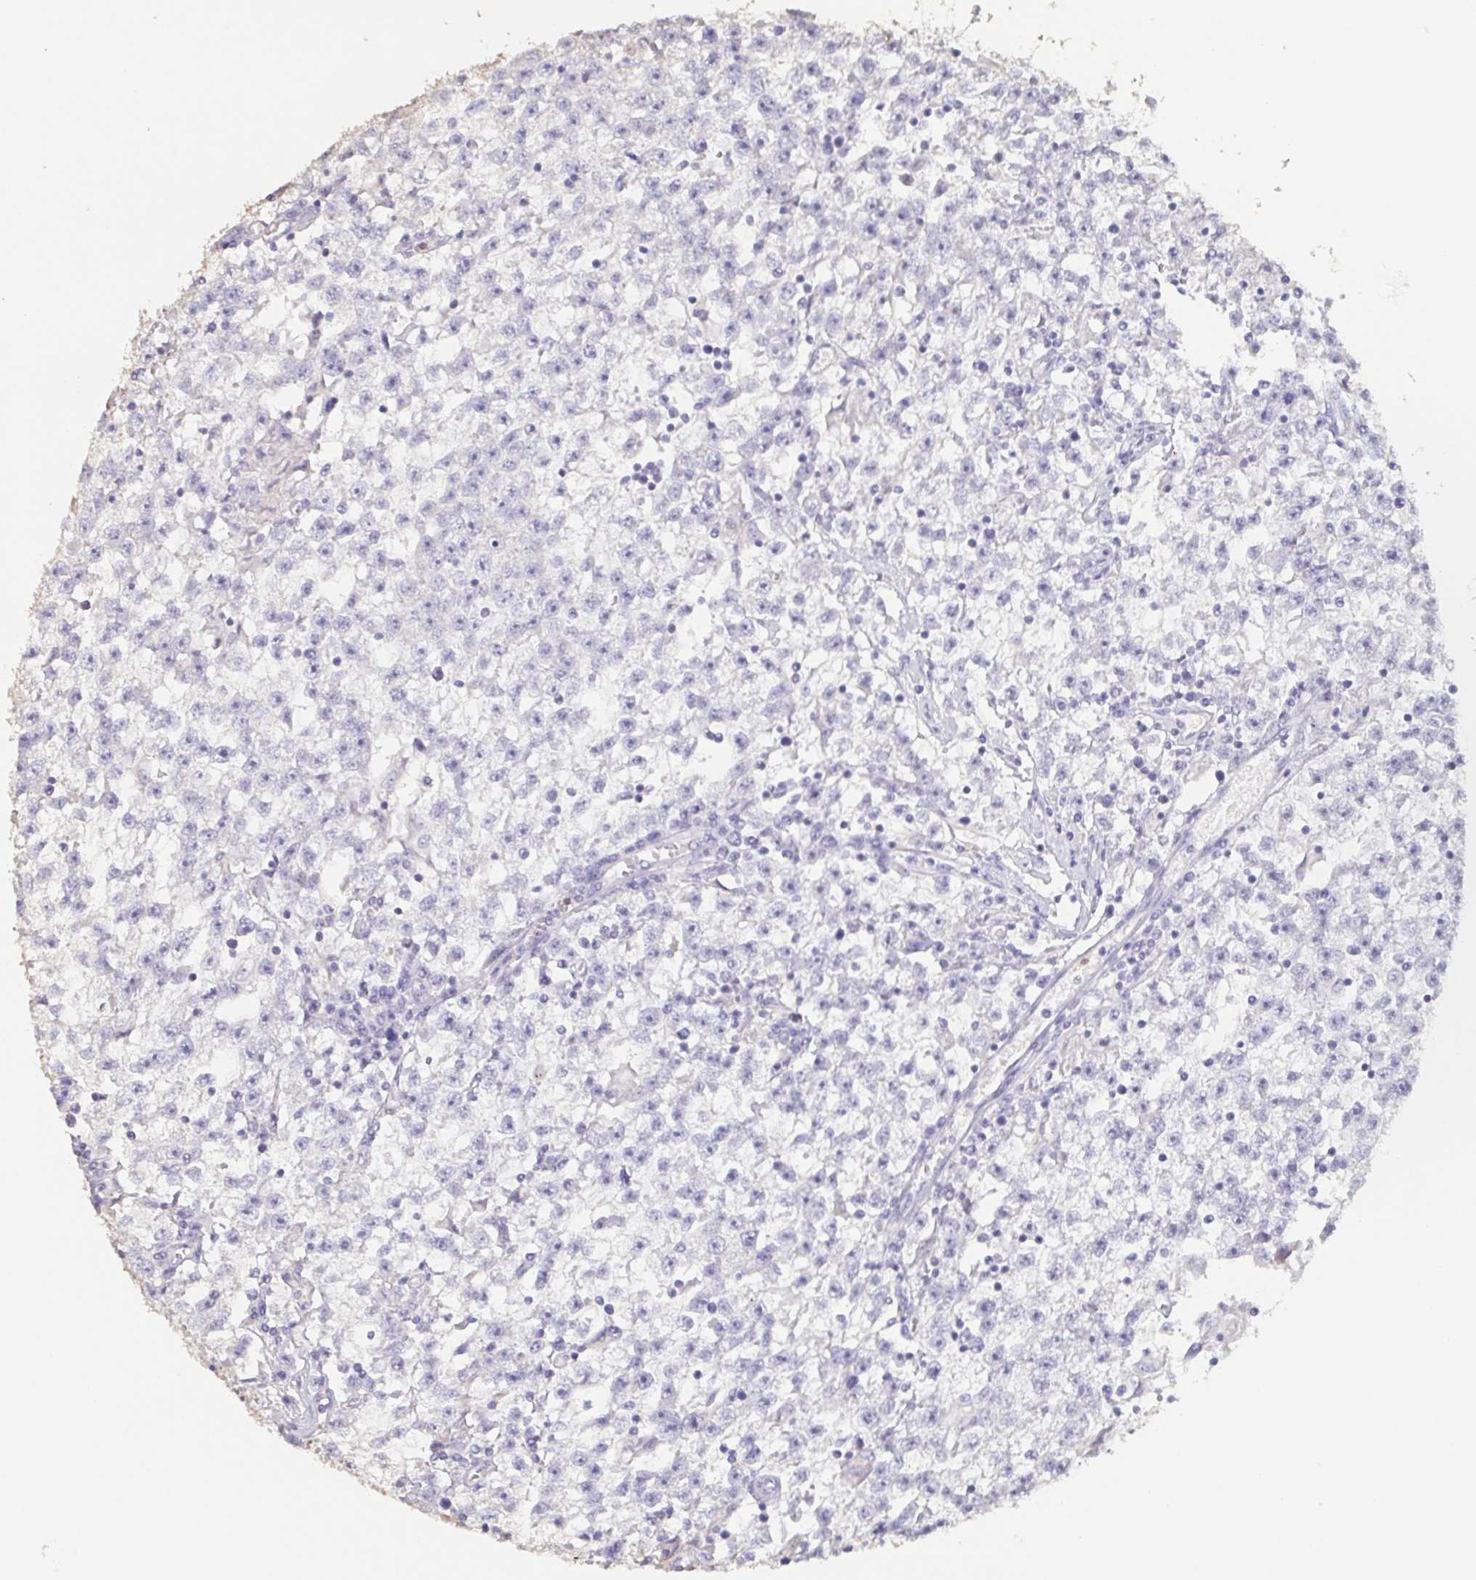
{"staining": {"intensity": "negative", "quantity": "none", "location": "none"}, "tissue": "testis cancer", "cell_type": "Tumor cells", "image_type": "cancer", "snomed": [{"axis": "morphology", "description": "Seminoma, NOS"}, {"axis": "topography", "description": "Testis"}], "caption": "High power microscopy photomicrograph of an IHC photomicrograph of seminoma (testis), revealing no significant staining in tumor cells.", "gene": "BPIFA2", "patient": {"sex": "male", "age": 31}}